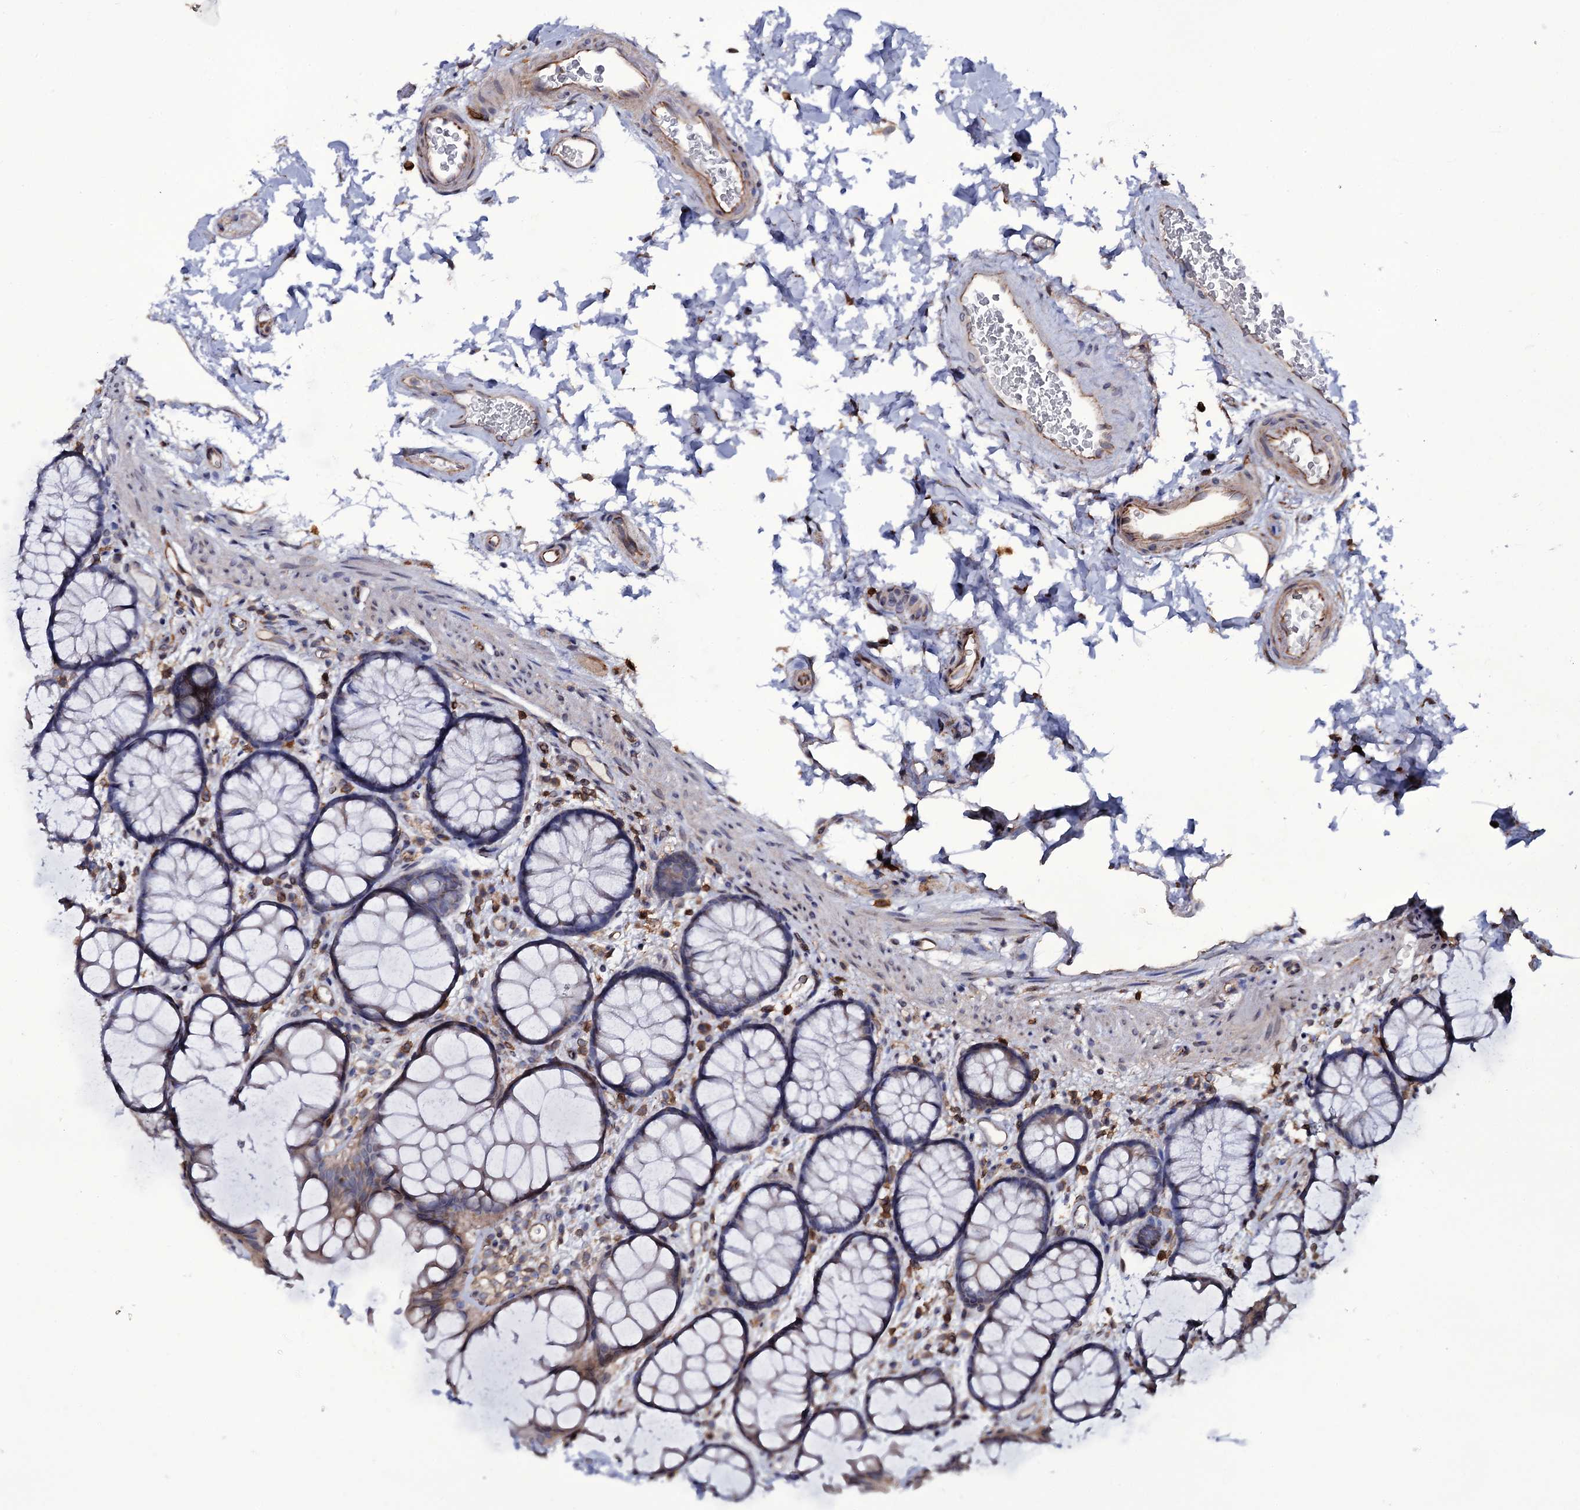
{"staining": {"intensity": "moderate", "quantity": ">75%", "location": "cytoplasmic/membranous"}, "tissue": "colon", "cell_type": "Endothelial cells", "image_type": "normal", "snomed": [{"axis": "morphology", "description": "Normal tissue, NOS"}, {"axis": "topography", "description": "Colon"}], "caption": "A high-resolution histopathology image shows immunohistochemistry (IHC) staining of benign colon, which shows moderate cytoplasmic/membranous staining in approximately >75% of endothelial cells.", "gene": "TTC23", "patient": {"sex": "female", "age": 82}}